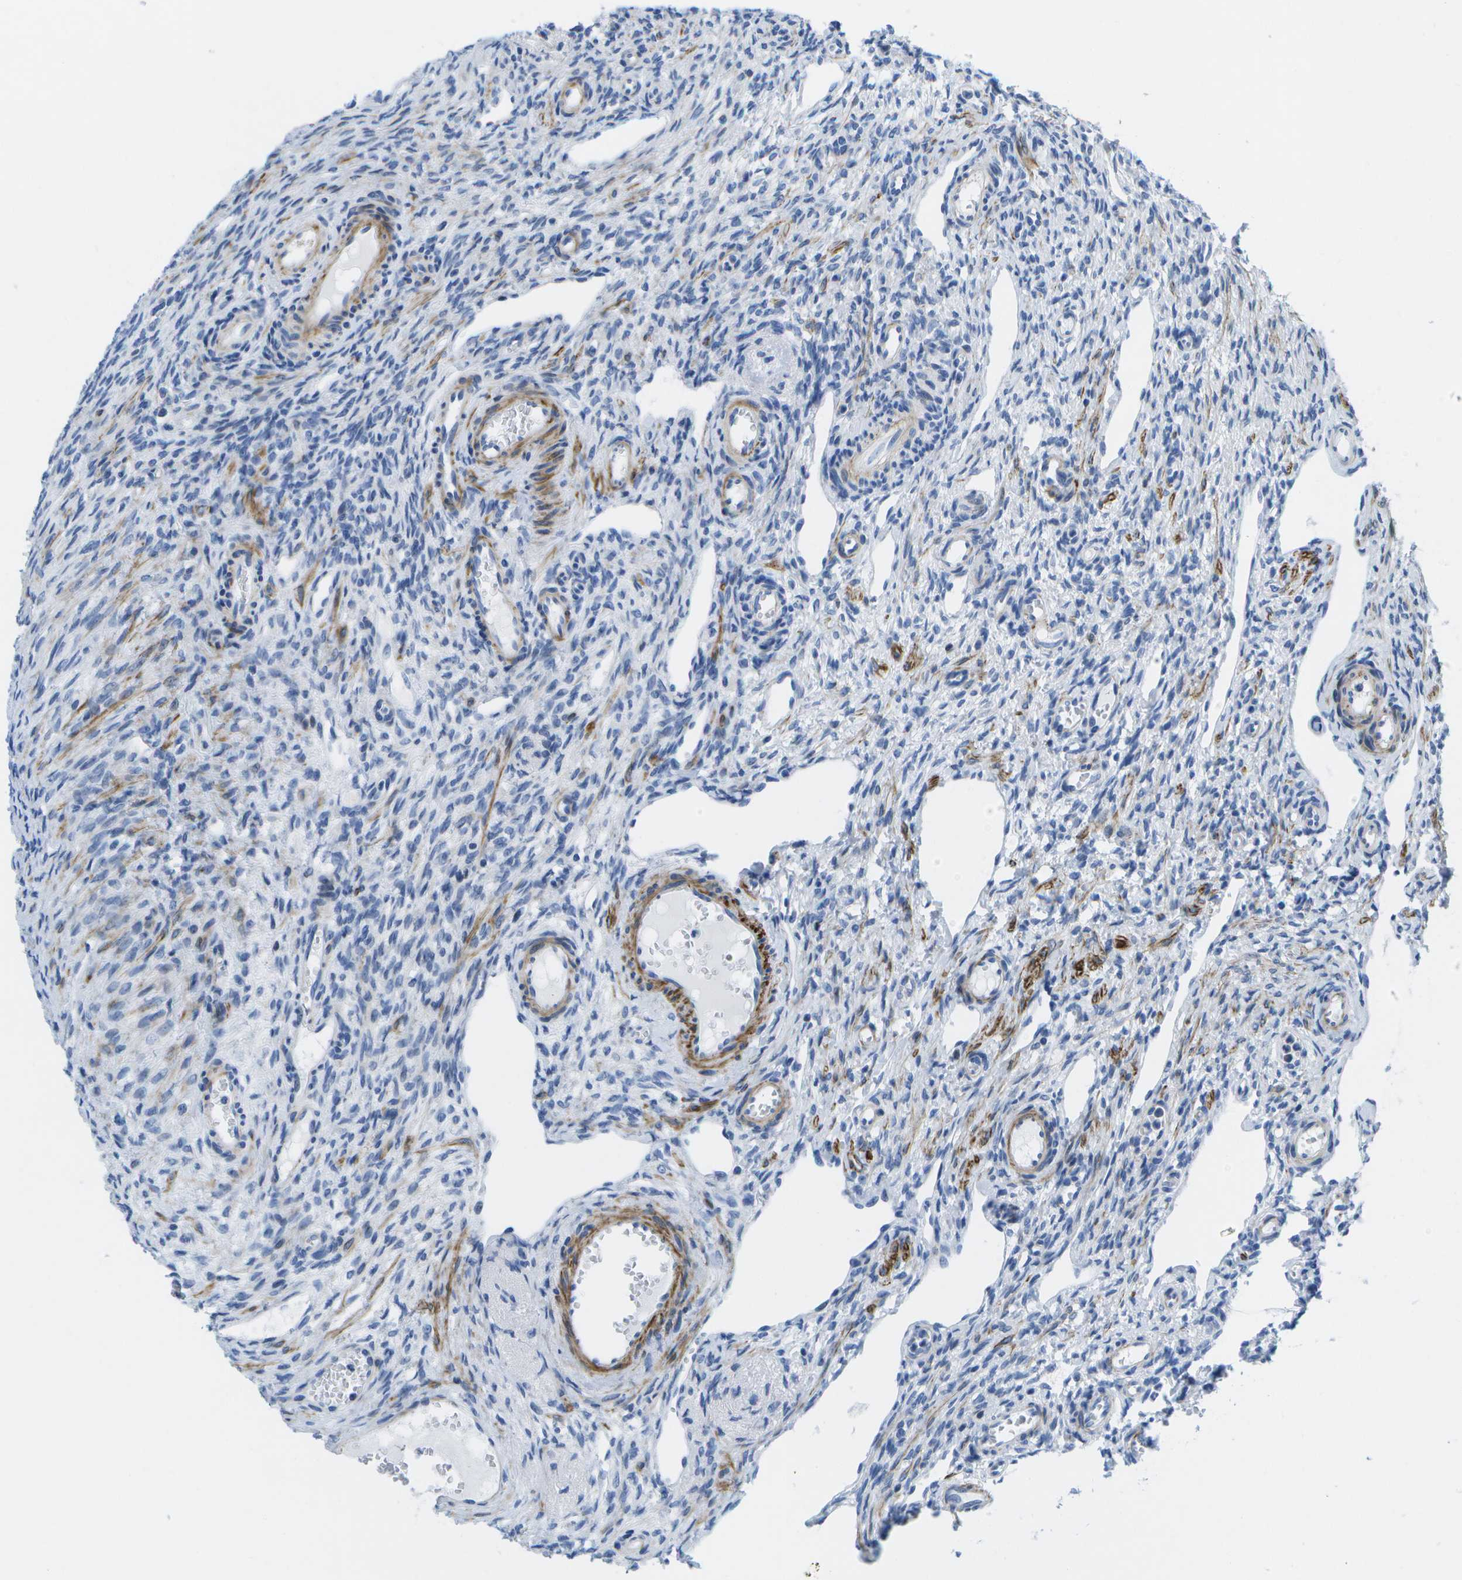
{"staining": {"intensity": "weak", "quantity": "<25%", "location": "cytoplasmic/membranous"}, "tissue": "ovary", "cell_type": "Follicle cells", "image_type": "normal", "snomed": [{"axis": "morphology", "description": "Normal tissue, NOS"}, {"axis": "topography", "description": "Ovary"}], "caption": "This is an immunohistochemistry histopathology image of normal human ovary. There is no expression in follicle cells.", "gene": "ADGRG6", "patient": {"sex": "female", "age": 33}}